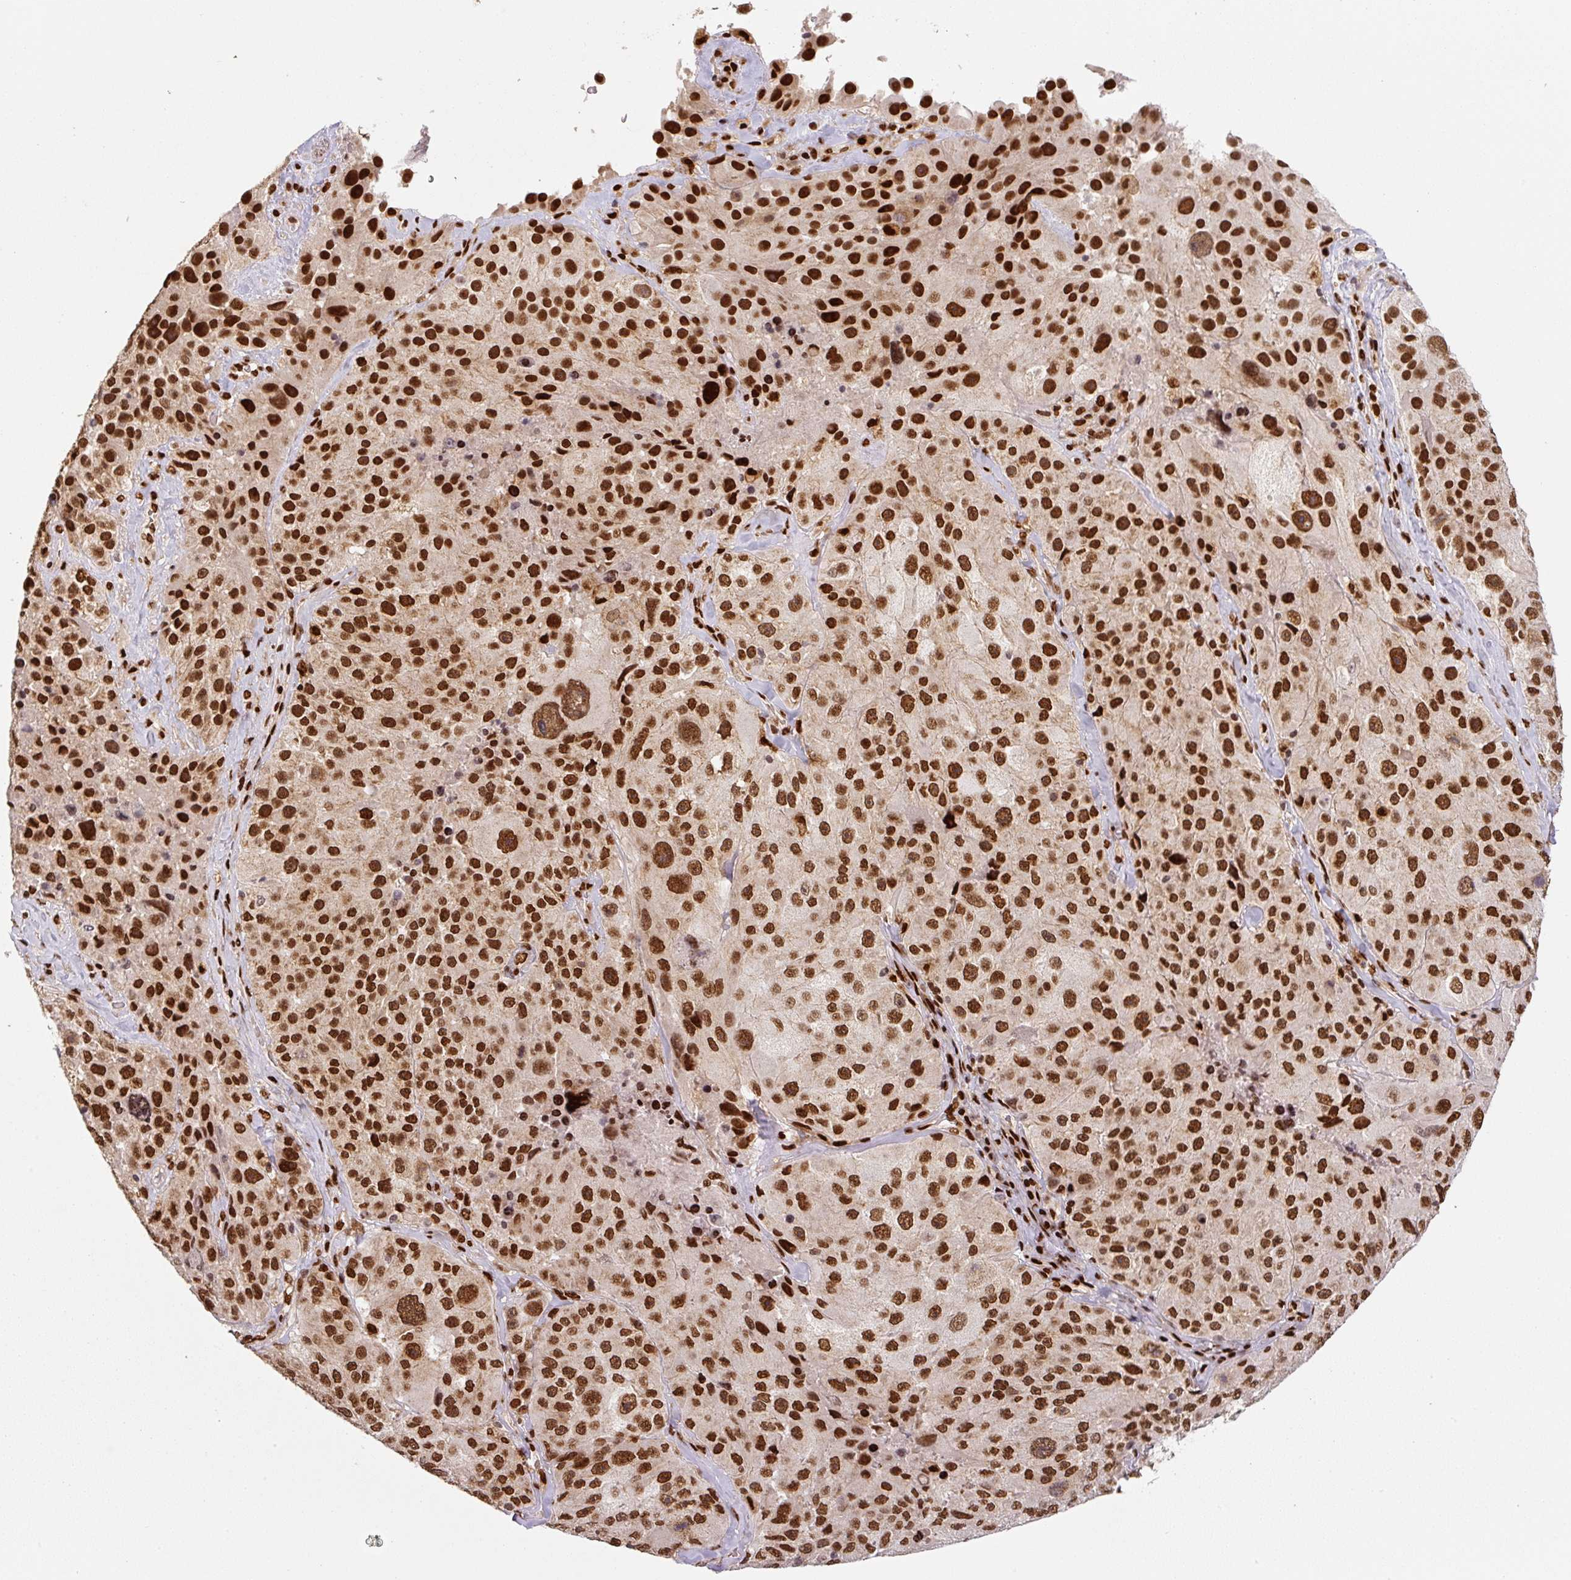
{"staining": {"intensity": "strong", "quantity": ">75%", "location": "nuclear"}, "tissue": "melanoma", "cell_type": "Tumor cells", "image_type": "cancer", "snomed": [{"axis": "morphology", "description": "Malignant melanoma, Metastatic site"}, {"axis": "topography", "description": "Lymph node"}], "caption": "This is a histology image of immunohistochemistry staining of melanoma, which shows strong expression in the nuclear of tumor cells.", "gene": "PYDC2", "patient": {"sex": "male", "age": 62}}